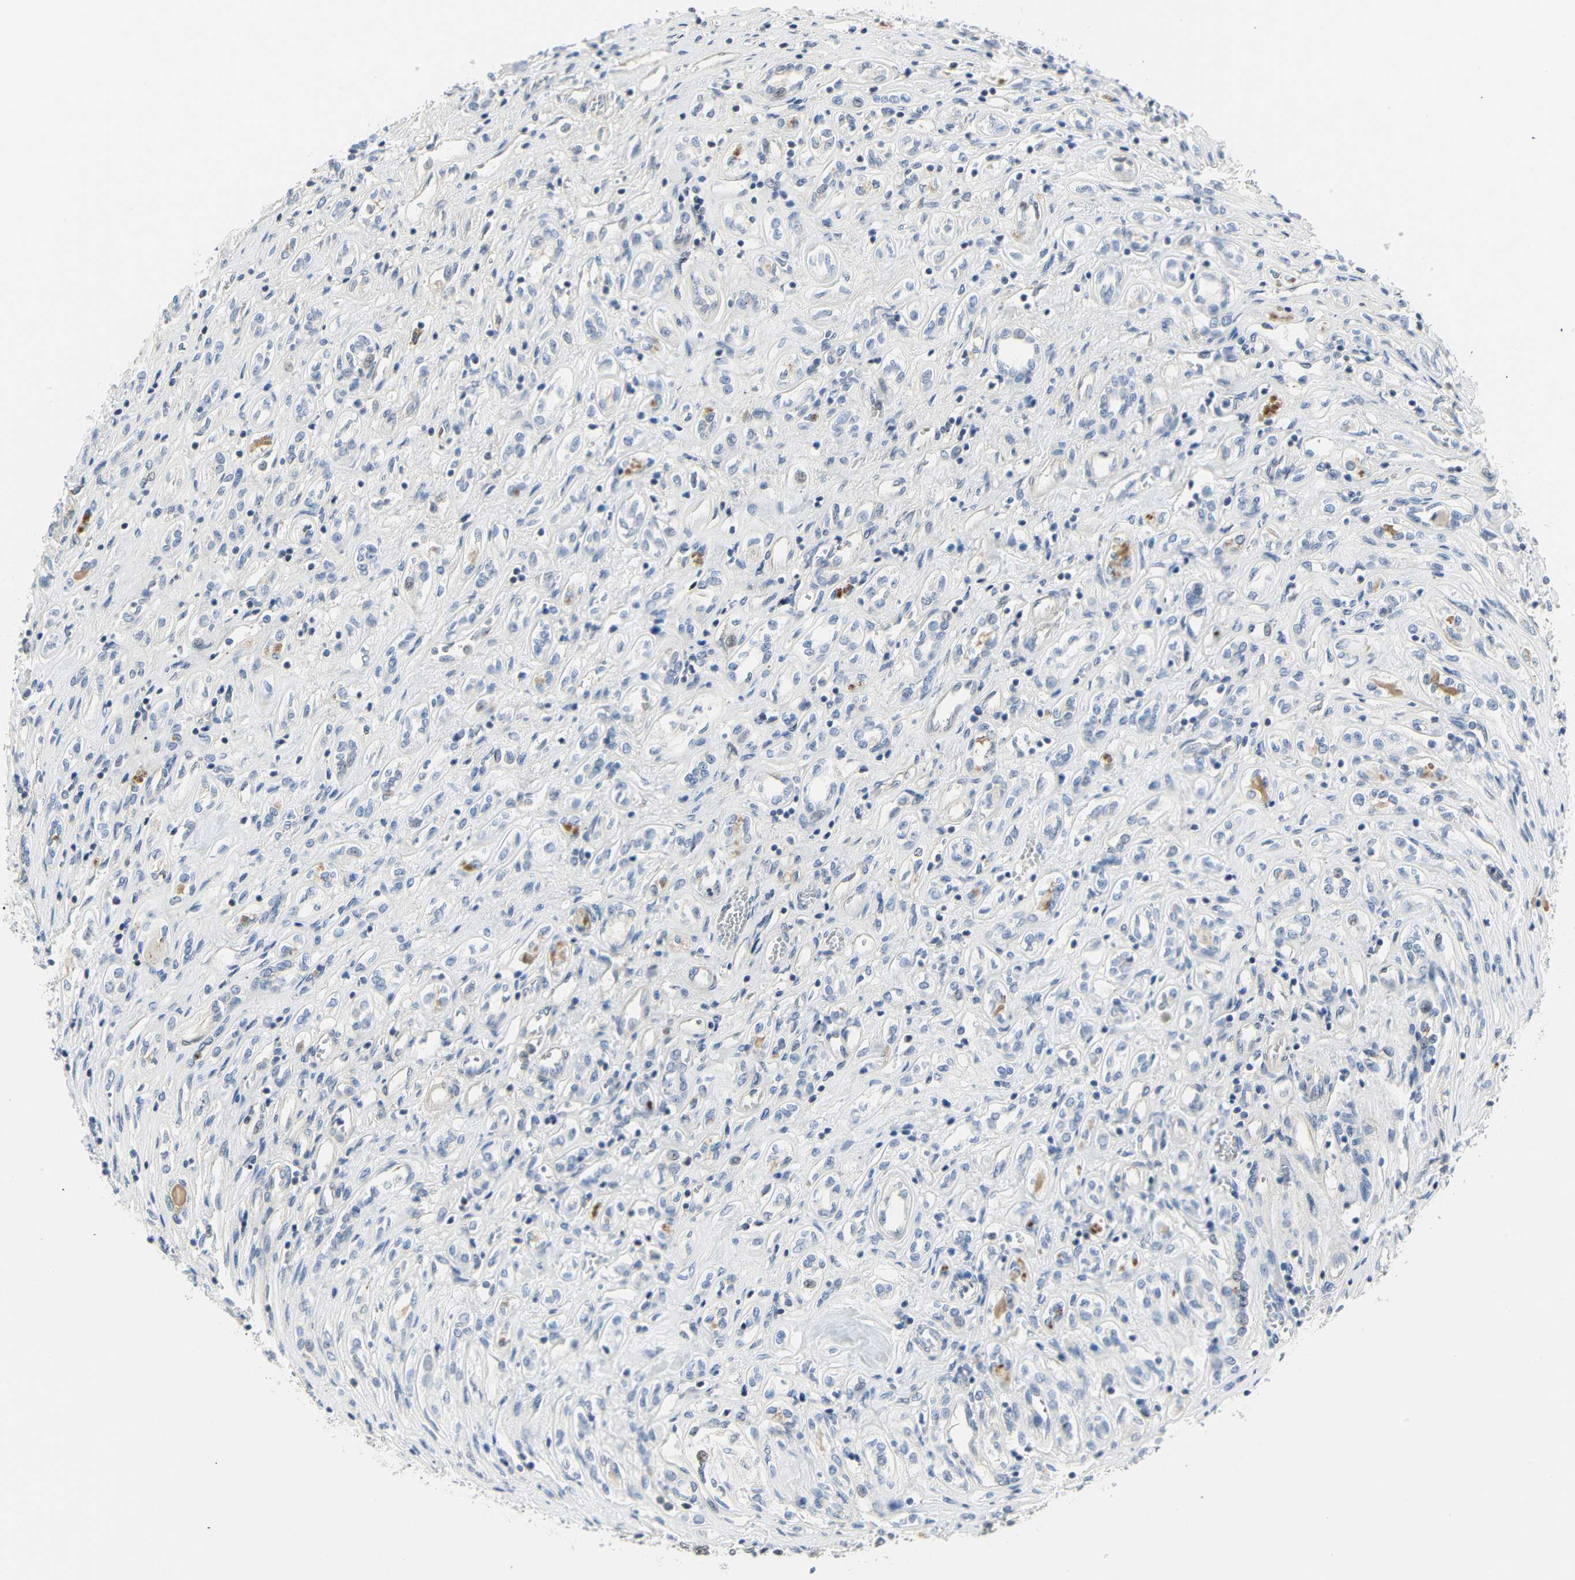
{"staining": {"intensity": "negative", "quantity": "none", "location": "none"}, "tissue": "renal cancer", "cell_type": "Tumor cells", "image_type": "cancer", "snomed": [{"axis": "morphology", "description": "Adenocarcinoma, NOS"}, {"axis": "topography", "description": "Kidney"}], "caption": "A high-resolution photomicrograph shows immunohistochemistry (IHC) staining of renal cancer (adenocarcinoma), which demonstrates no significant expression in tumor cells.", "gene": "IMPG2", "patient": {"sex": "female", "age": 70}}